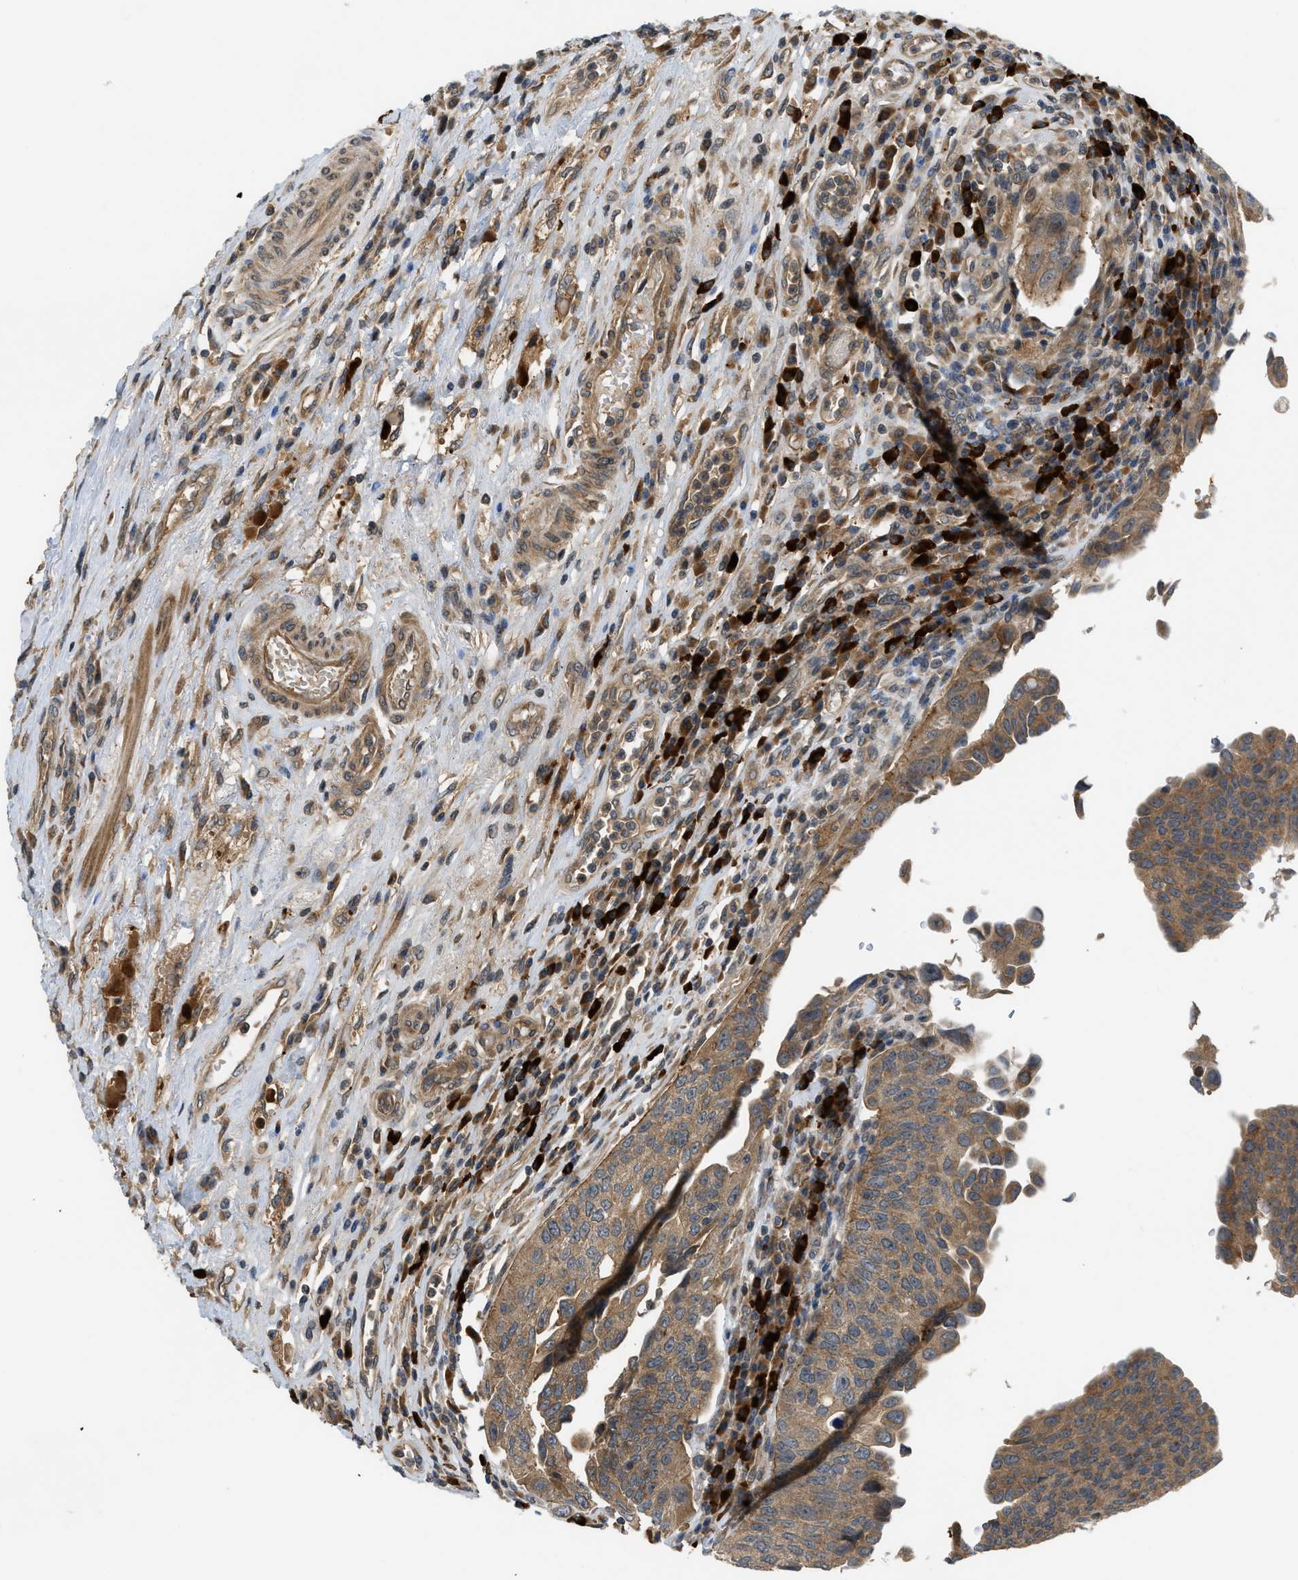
{"staining": {"intensity": "moderate", "quantity": ">75%", "location": "cytoplasmic/membranous"}, "tissue": "urothelial cancer", "cell_type": "Tumor cells", "image_type": "cancer", "snomed": [{"axis": "morphology", "description": "Urothelial carcinoma, High grade"}, {"axis": "topography", "description": "Urinary bladder"}], "caption": "A histopathology image of human high-grade urothelial carcinoma stained for a protein displays moderate cytoplasmic/membranous brown staining in tumor cells.", "gene": "ADCY8", "patient": {"sex": "female", "age": 80}}